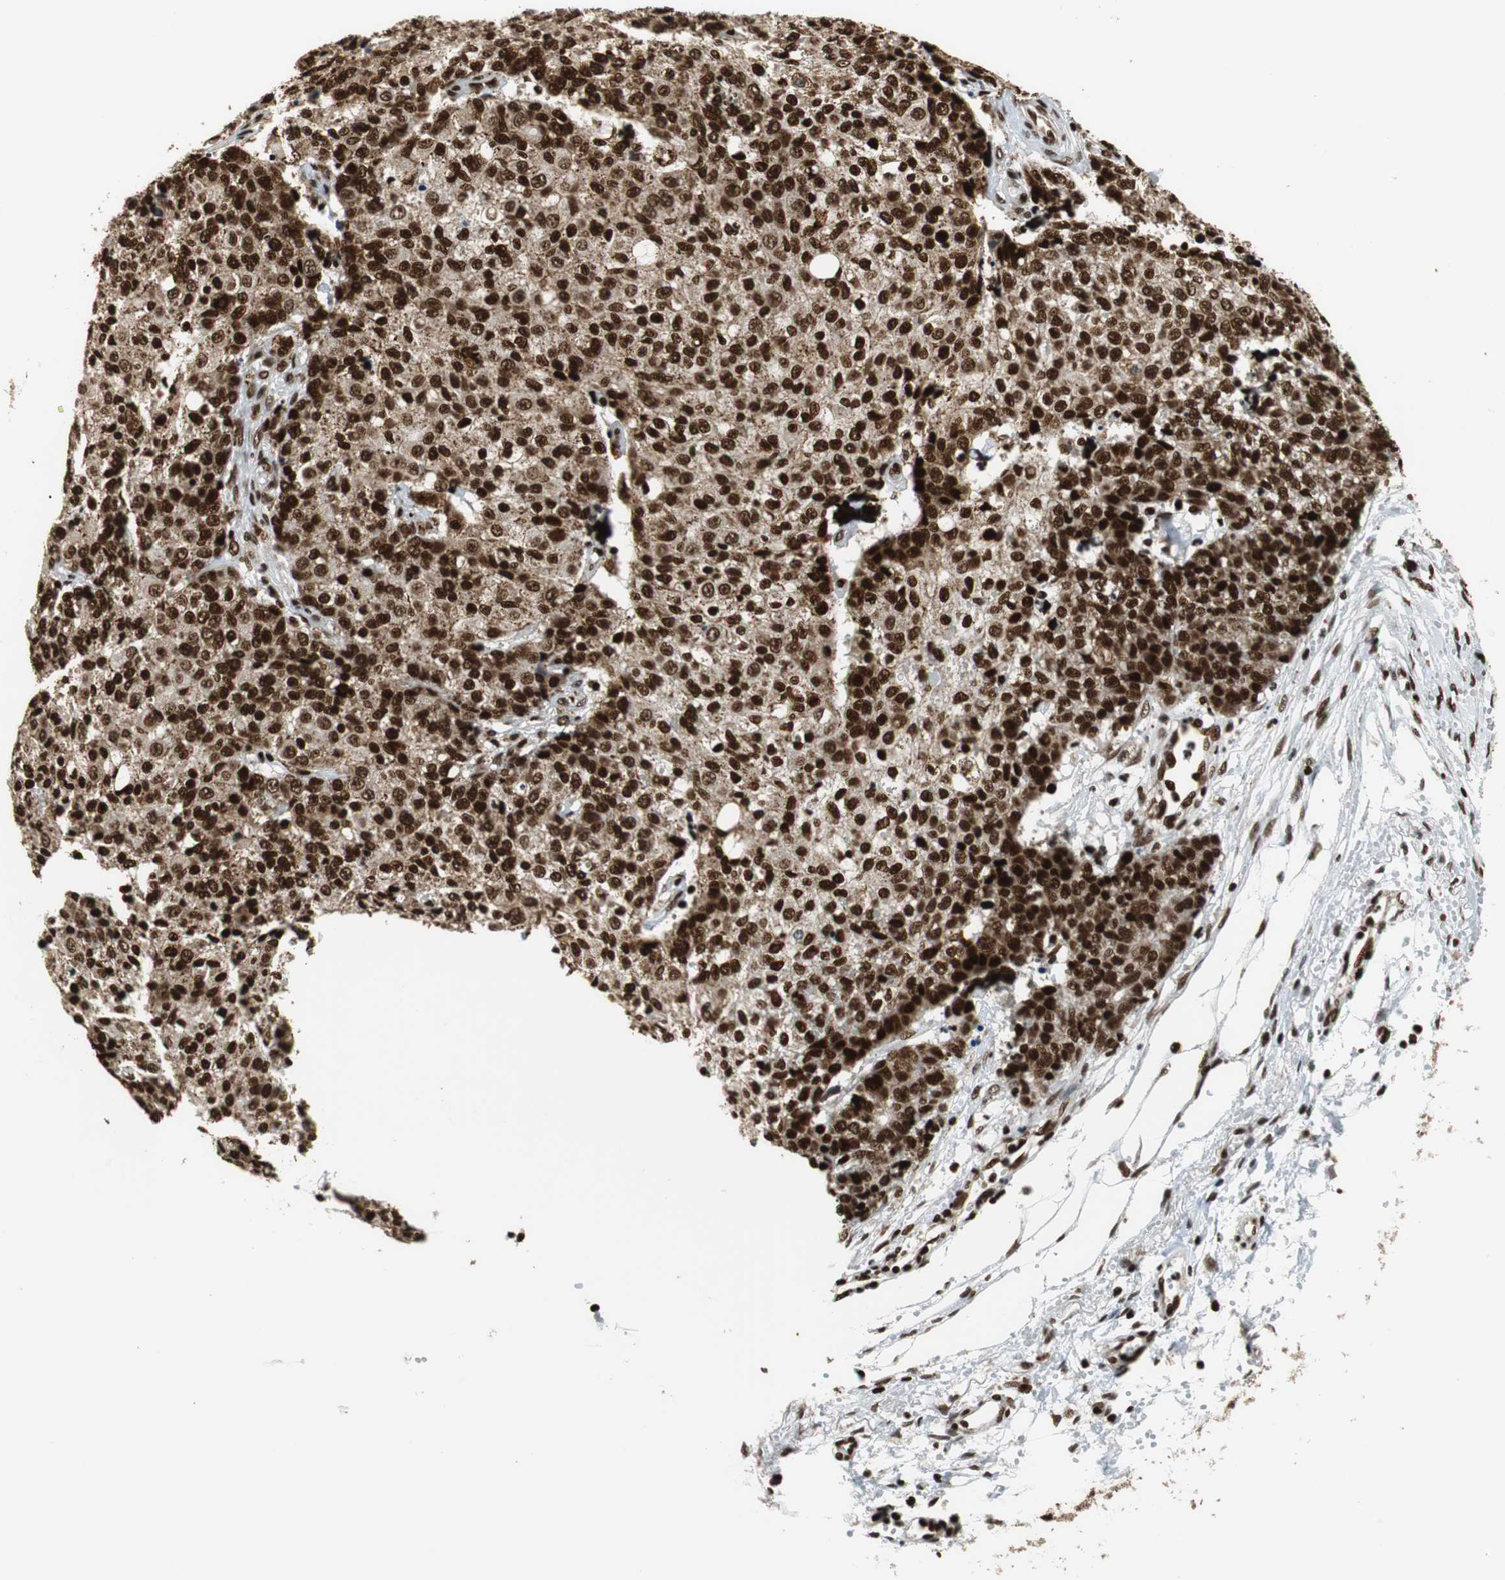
{"staining": {"intensity": "strong", "quantity": ">75%", "location": "nuclear"}, "tissue": "ovarian cancer", "cell_type": "Tumor cells", "image_type": "cancer", "snomed": [{"axis": "morphology", "description": "Carcinoma, endometroid"}, {"axis": "topography", "description": "Ovary"}], "caption": "Immunohistochemistry (IHC) micrograph of neoplastic tissue: human ovarian endometroid carcinoma stained using immunohistochemistry demonstrates high levels of strong protein expression localized specifically in the nuclear of tumor cells, appearing as a nuclear brown color.", "gene": "HDAC1", "patient": {"sex": "female", "age": 42}}